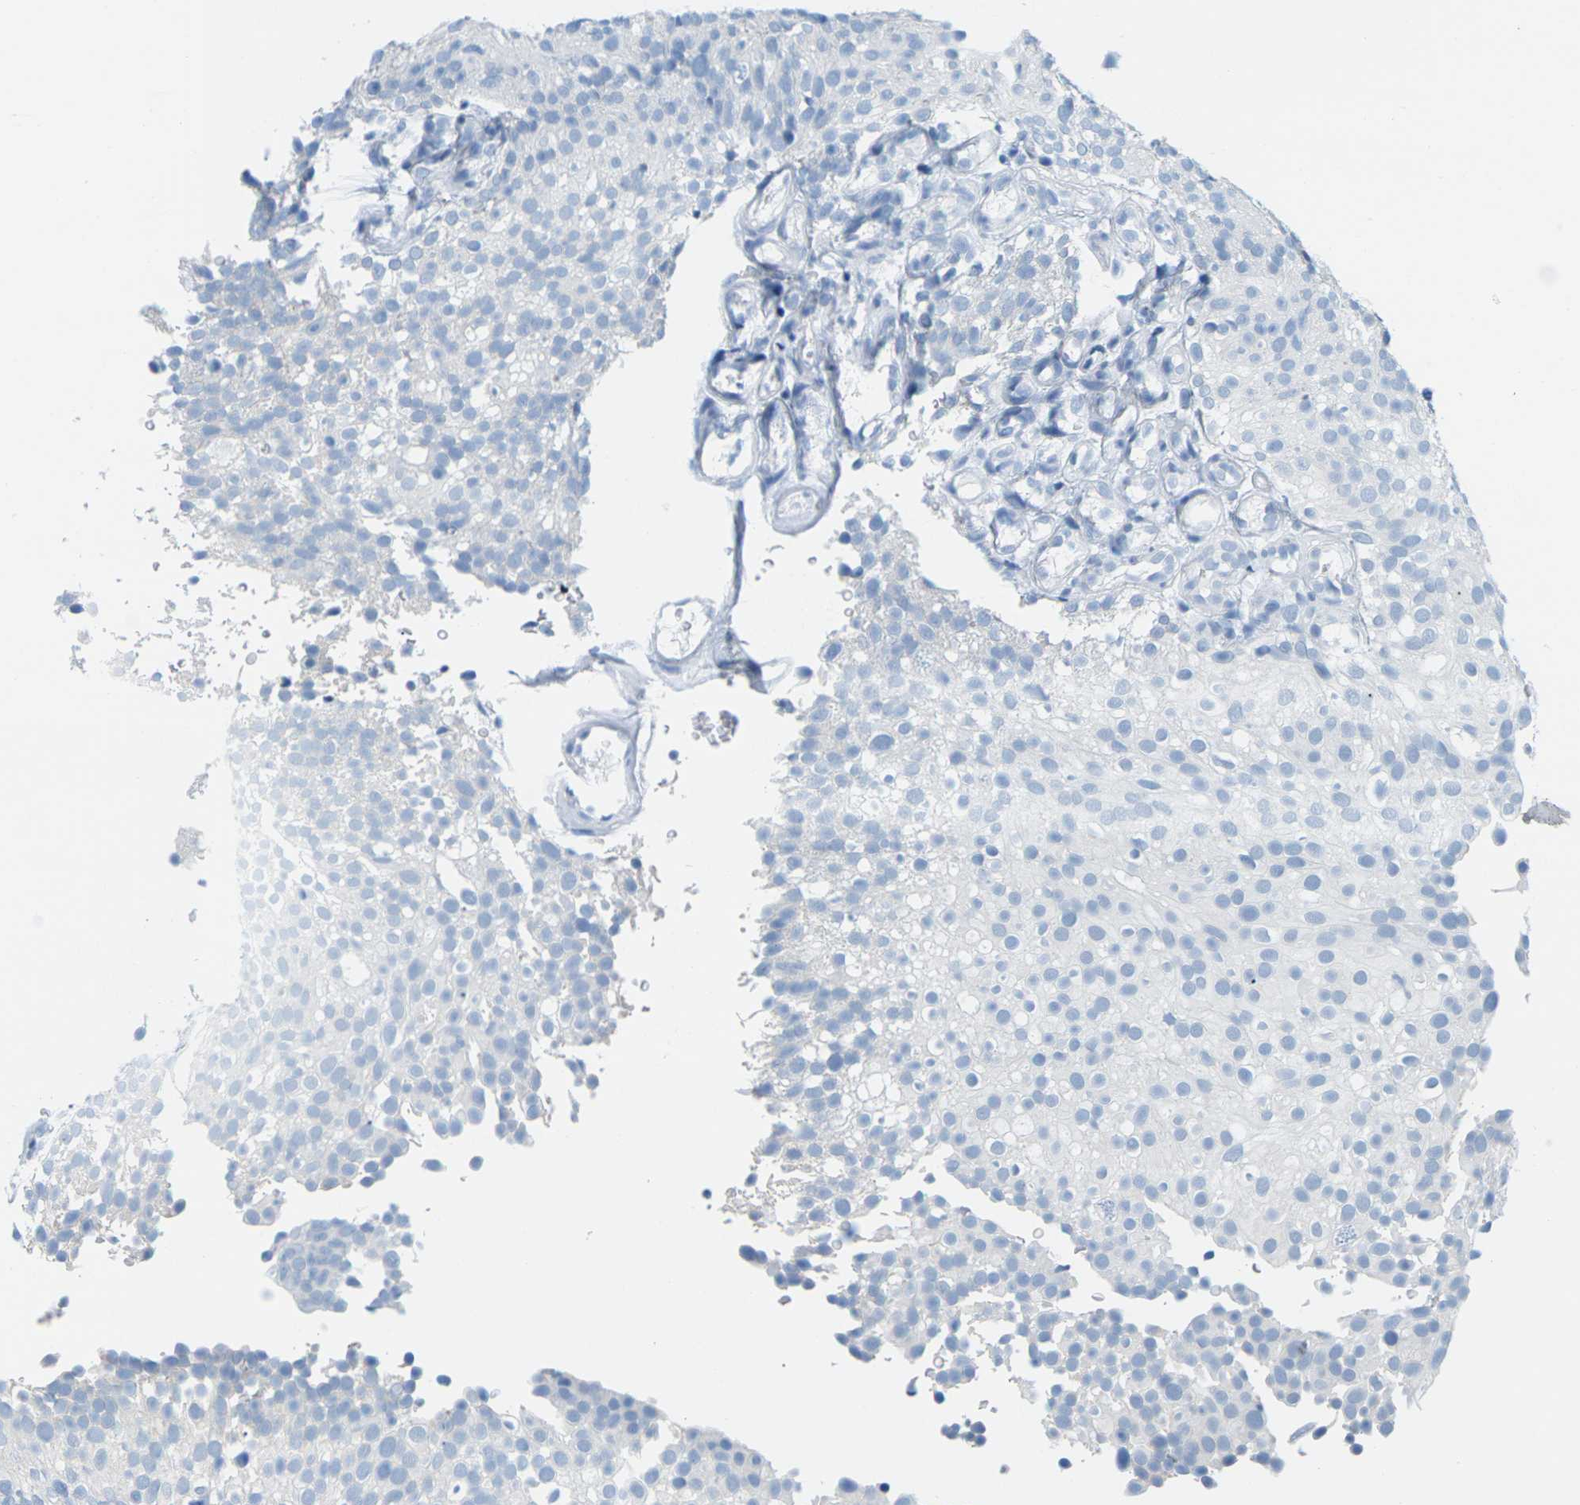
{"staining": {"intensity": "negative", "quantity": "none", "location": "none"}, "tissue": "urothelial cancer", "cell_type": "Tumor cells", "image_type": "cancer", "snomed": [{"axis": "morphology", "description": "Urothelial carcinoma, Low grade"}, {"axis": "topography", "description": "Urinary bladder"}], "caption": "Low-grade urothelial carcinoma was stained to show a protein in brown. There is no significant positivity in tumor cells.", "gene": "SLC12A1", "patient": {"sex": "male", "age": 78}}